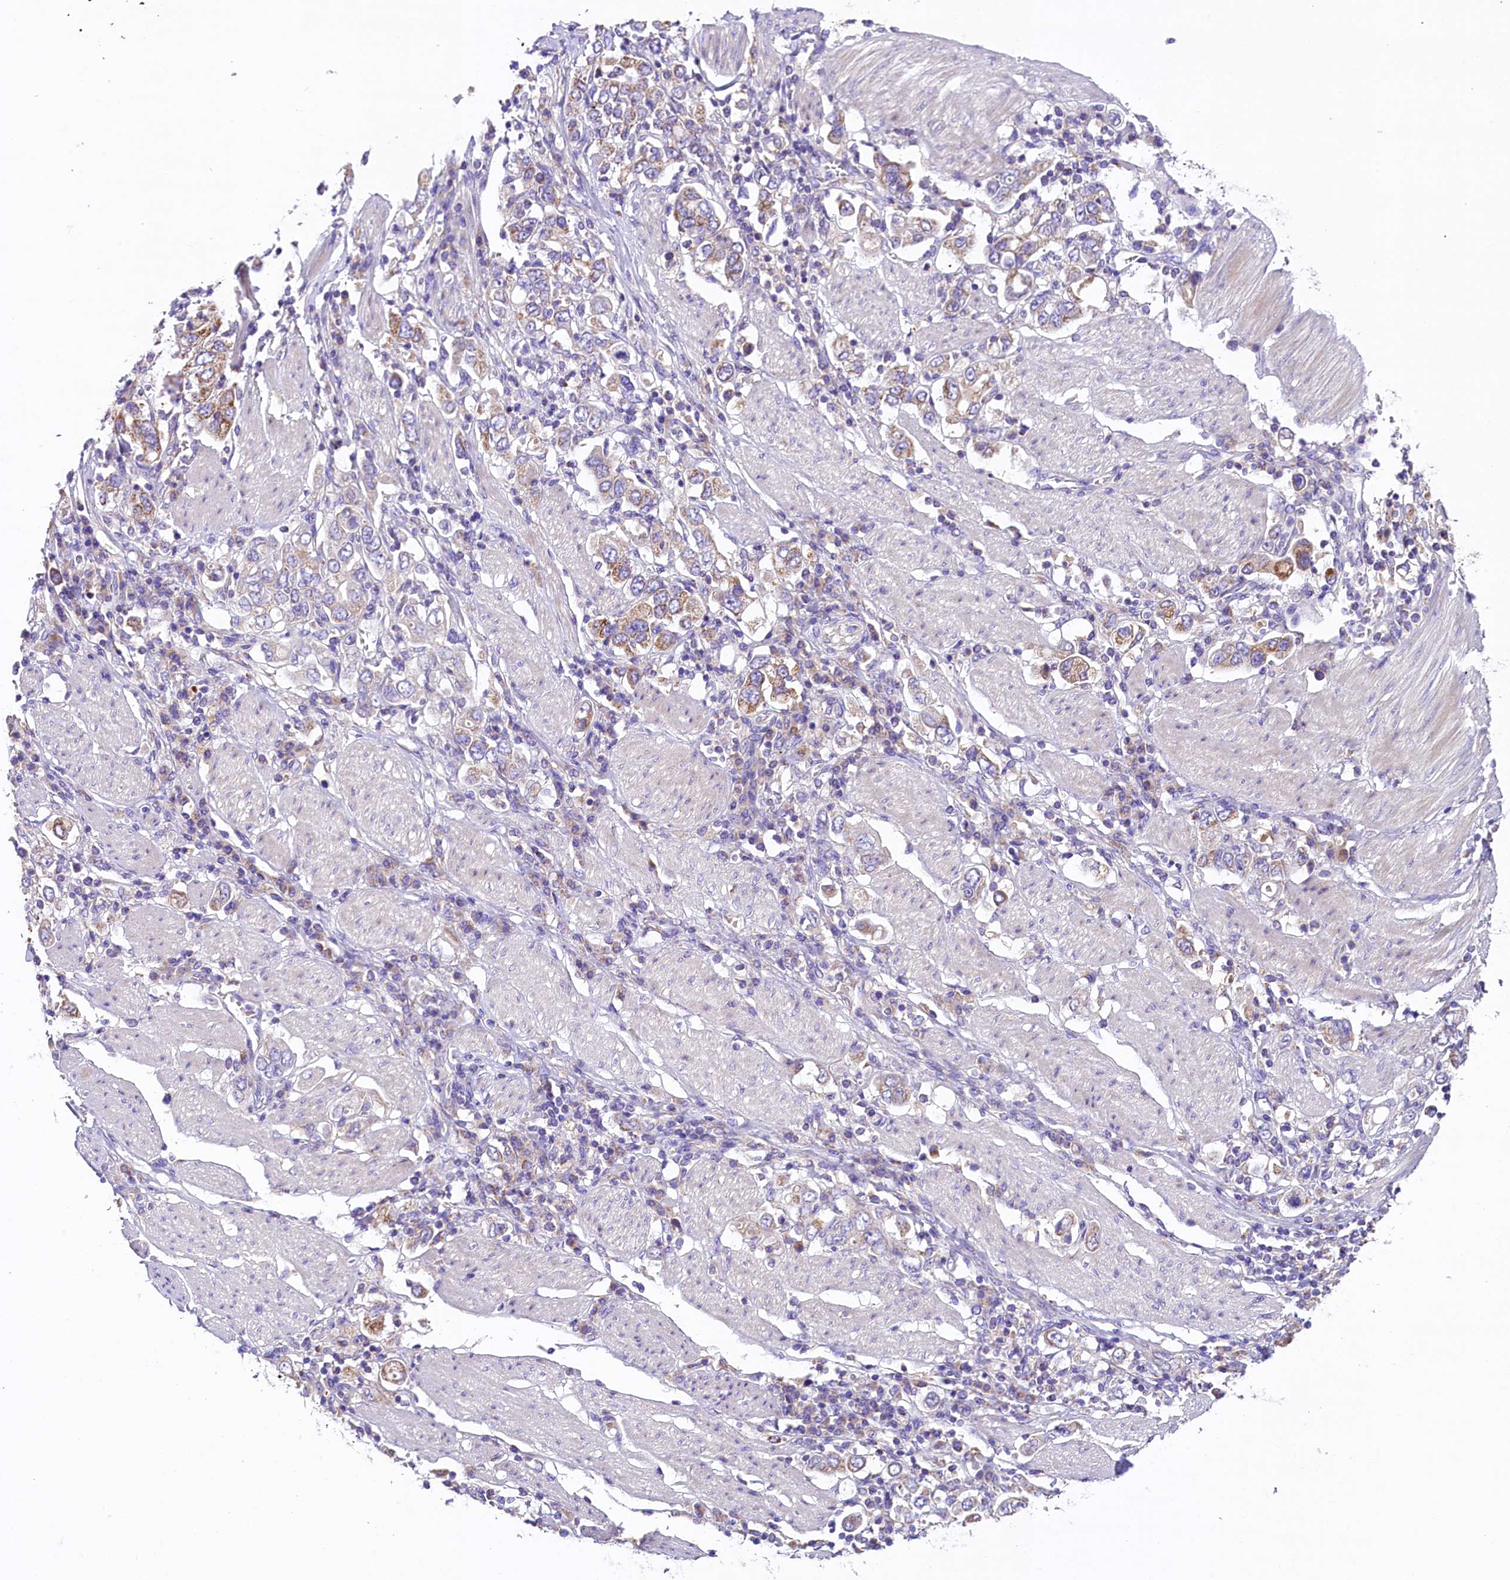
{"staining": {"intensity": "moderate", "quantity": "<25%", "location": "cytoplasmic/membranous"}, "tissue": "stomach cancer", "cell_type": "Tumor cells", "image_type": "cancer", "snomed": [{"axis": "morphology", "description": "Adenocarcinoma, NOS"}, {"axis": "topography", "description": "Stomach, upper"}], "caption": "Stomach cancer (adenocarcinoma) stained with DAB (3,3'-diaminobenzidine) immunohistochemistry (IHC) exhibits low levels of moderate cytoplasmic/membranous staining in about <25% of tumor cells.", "gene": "PMPCB", "patient": {"sex": "male", "age": 62}}